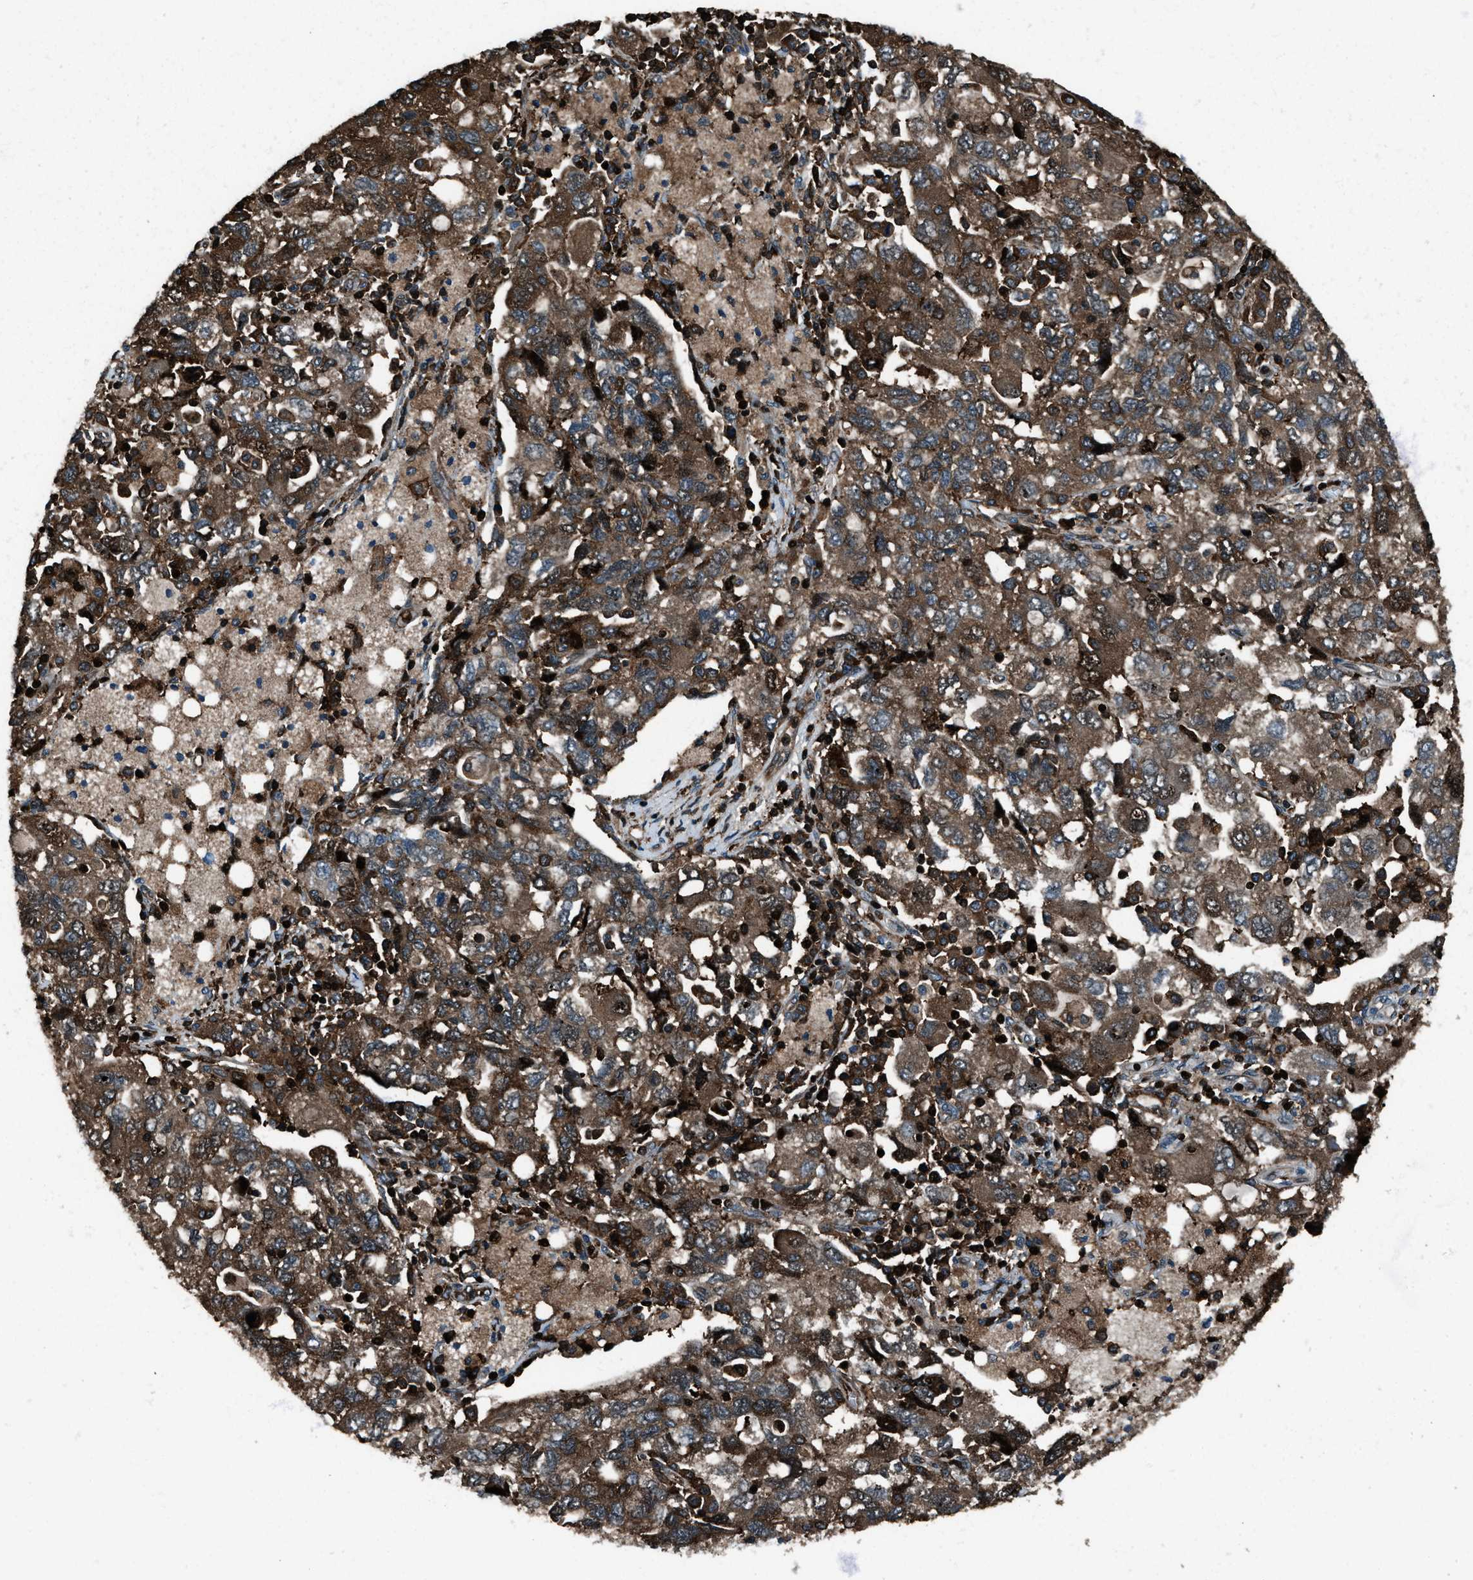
{"staining": {"intensity": "strong", "quantity": ">75%", "location": "cytoplasmic/membranous,nuclear"}, "tissue": "ovarian cancer", "cell_type": "Tumor cells", "image_type": "cancer", "snomed": [{"axis": "morphology", "description": "Carcinoma, NOS"}, {"axis": "morphology", "description": "Cystadenocarcinoma, serous, NOS"}, {"axis": "topography", "description": "Ovary"}], "caption": "Protein expression analysis of human ovarian carcinoma reveals strong cytoplasmic/membranous and nuclear positivity in approximately >75% of tumor cells.", "gene": "SNX30", "patient": {"sex": "female", "age": 69}}